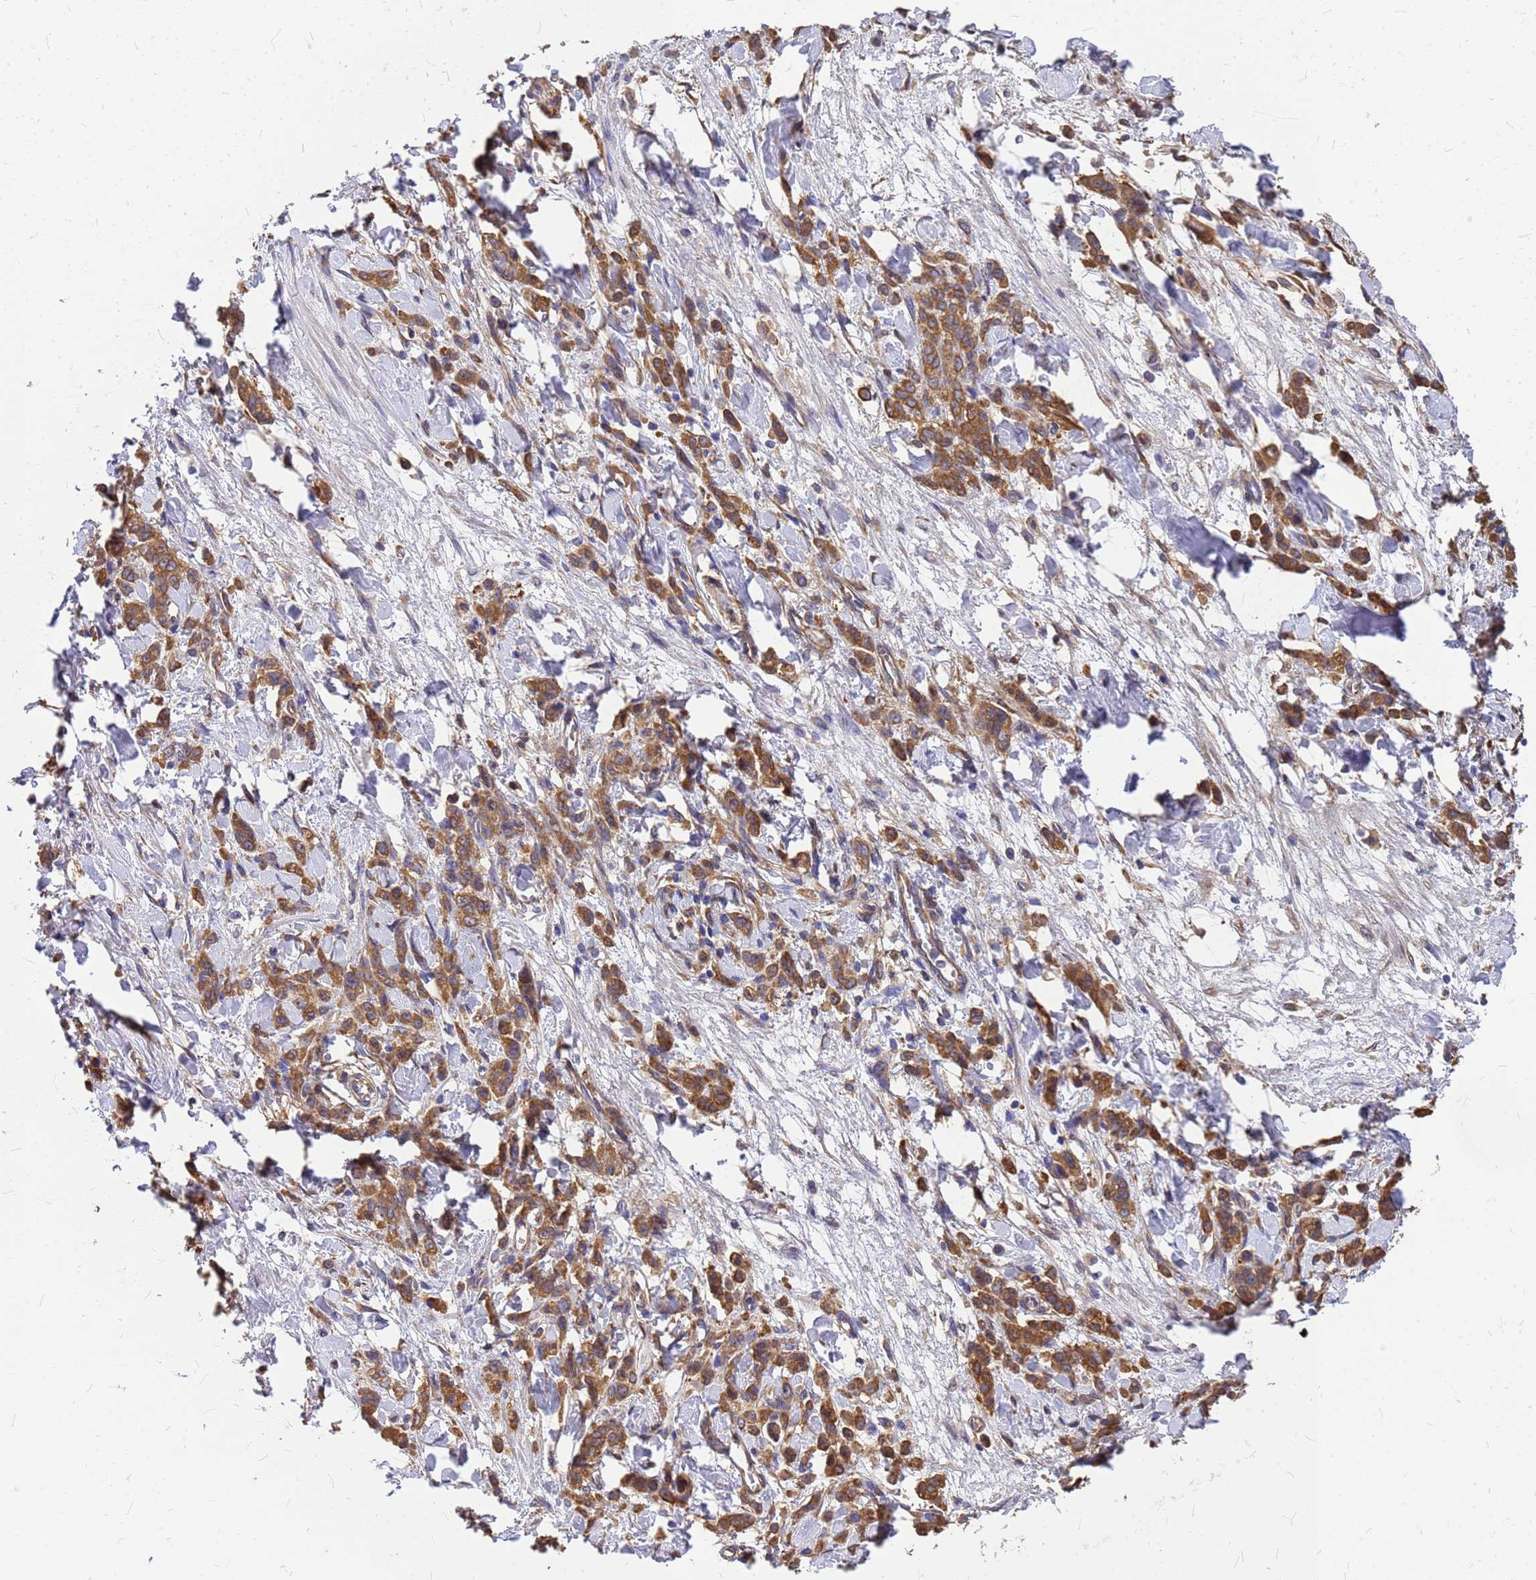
{"staining": {"intensity": "moderate", "quantity": ">75%", "location": "cytoplasmic/membranous"}, "tissue": "stomach cancer", "cell_type": "Tumor cells", "image_type": "cancer", "snomed": [{"axis": "morphology", "description": "Normal tissue, NOS"}, {"axis": "morphology", "description": "Adenocarcinoma, NOS"}, {"axis": "topography", "description": "Stomach"}], "caption": "DAB immunohistochemical staining of stomach cancer (adenocarcinoma) displays moderate cytoplasmic/membranous protein positivity in approximately >75% of tumor cells.", "gene": "GID4", "patient": {"sex": "male", "age": 82}}